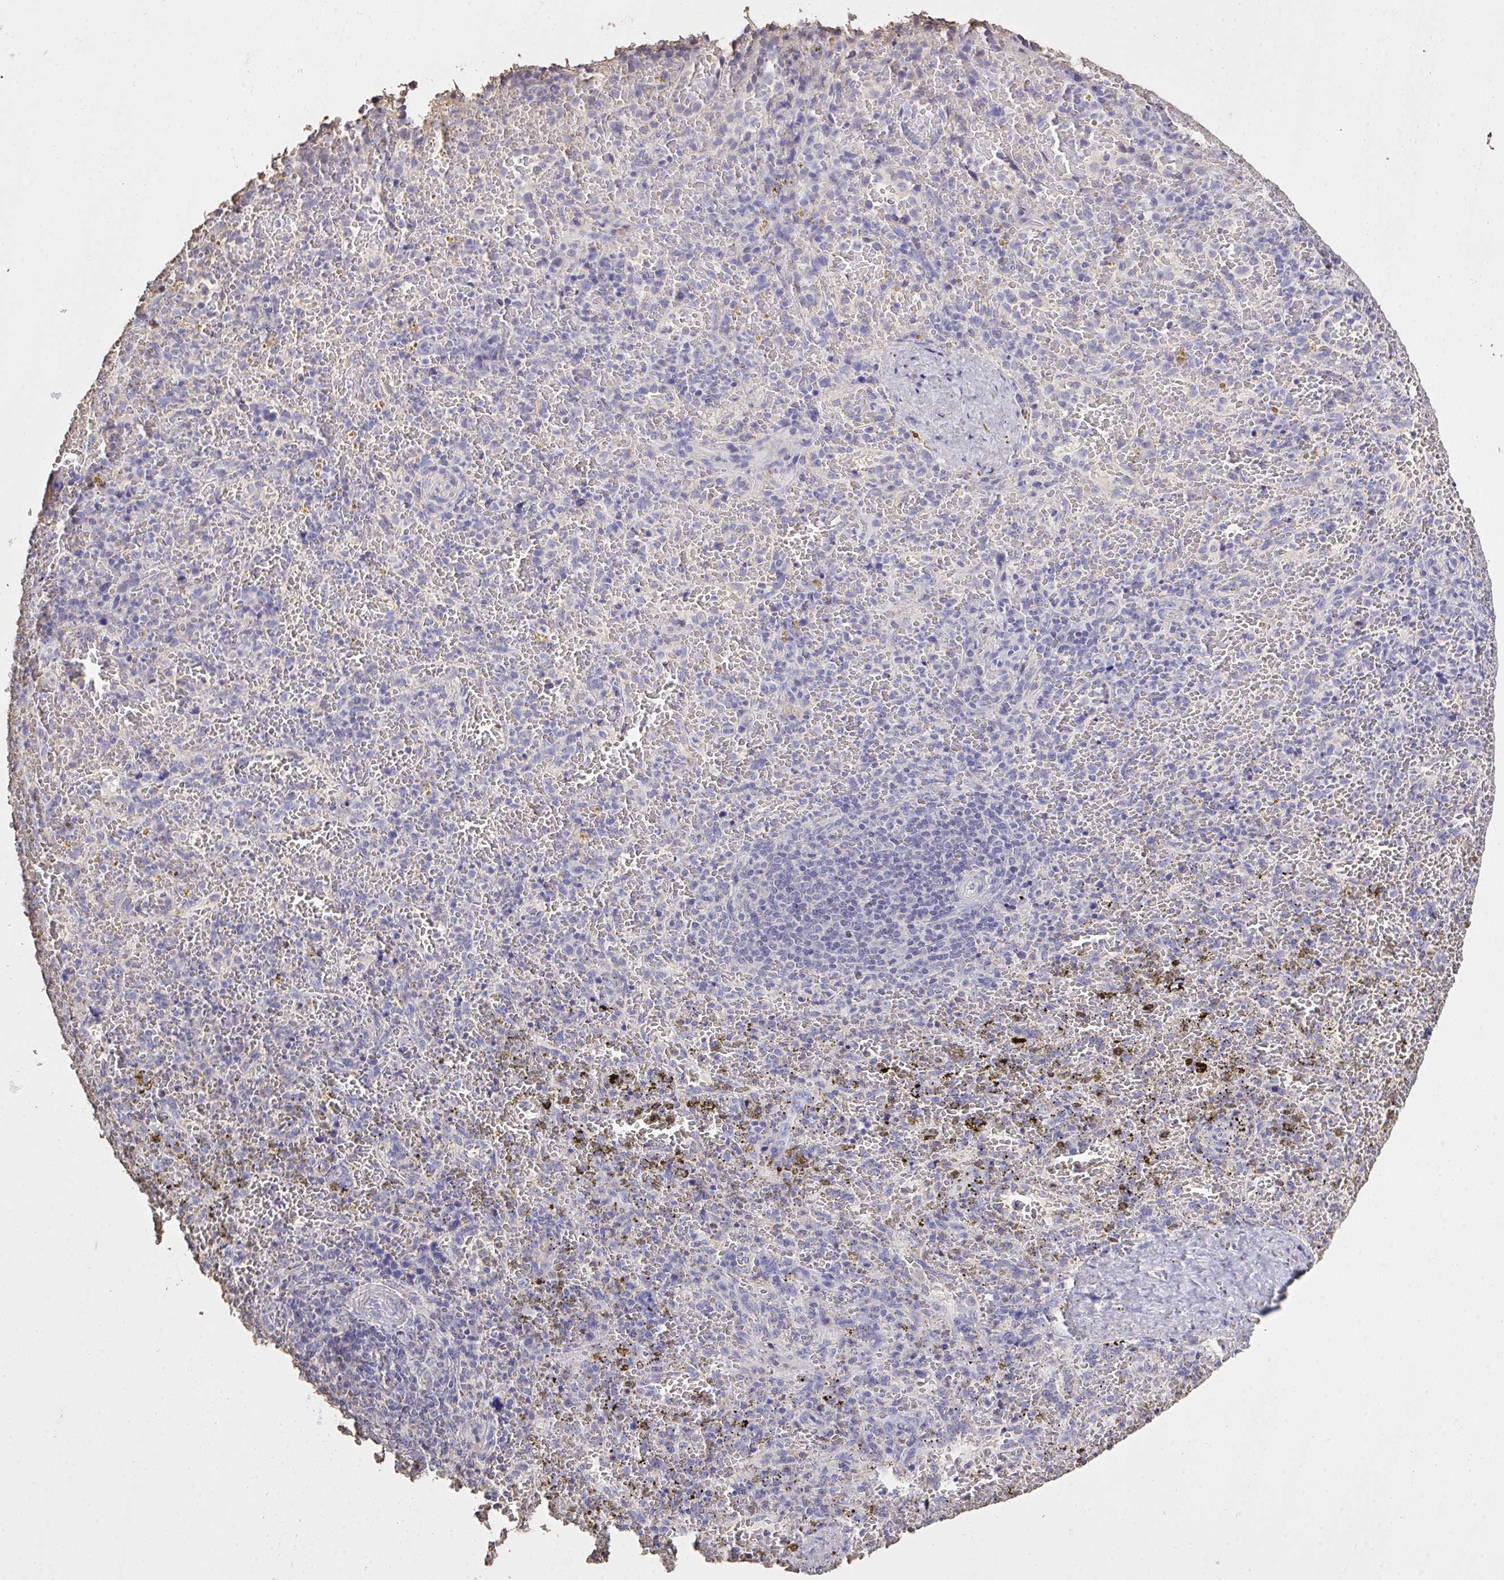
{"staining": {"intensity": "negative", "quantity": "none", "location": "none"}, "tissue": "spleen", "cell_type": "Cells in red pulp", "image_type": "normal", "snomed": [{"axis": "morphology", "description": "Normal tissue, NOS"}, {"axis": "topography", "description": "Spleen"}], "caption": "Immunohistochemistry photomicrograph of normal spleen: human spleen stained with DAB shows no significant protein staining in cells in red pulp. (Brightfield microscopy of DAB immunohistochemistry at high magnification).", "gene": "IL23R", "patient": {"sex": "female", "age": 50}}